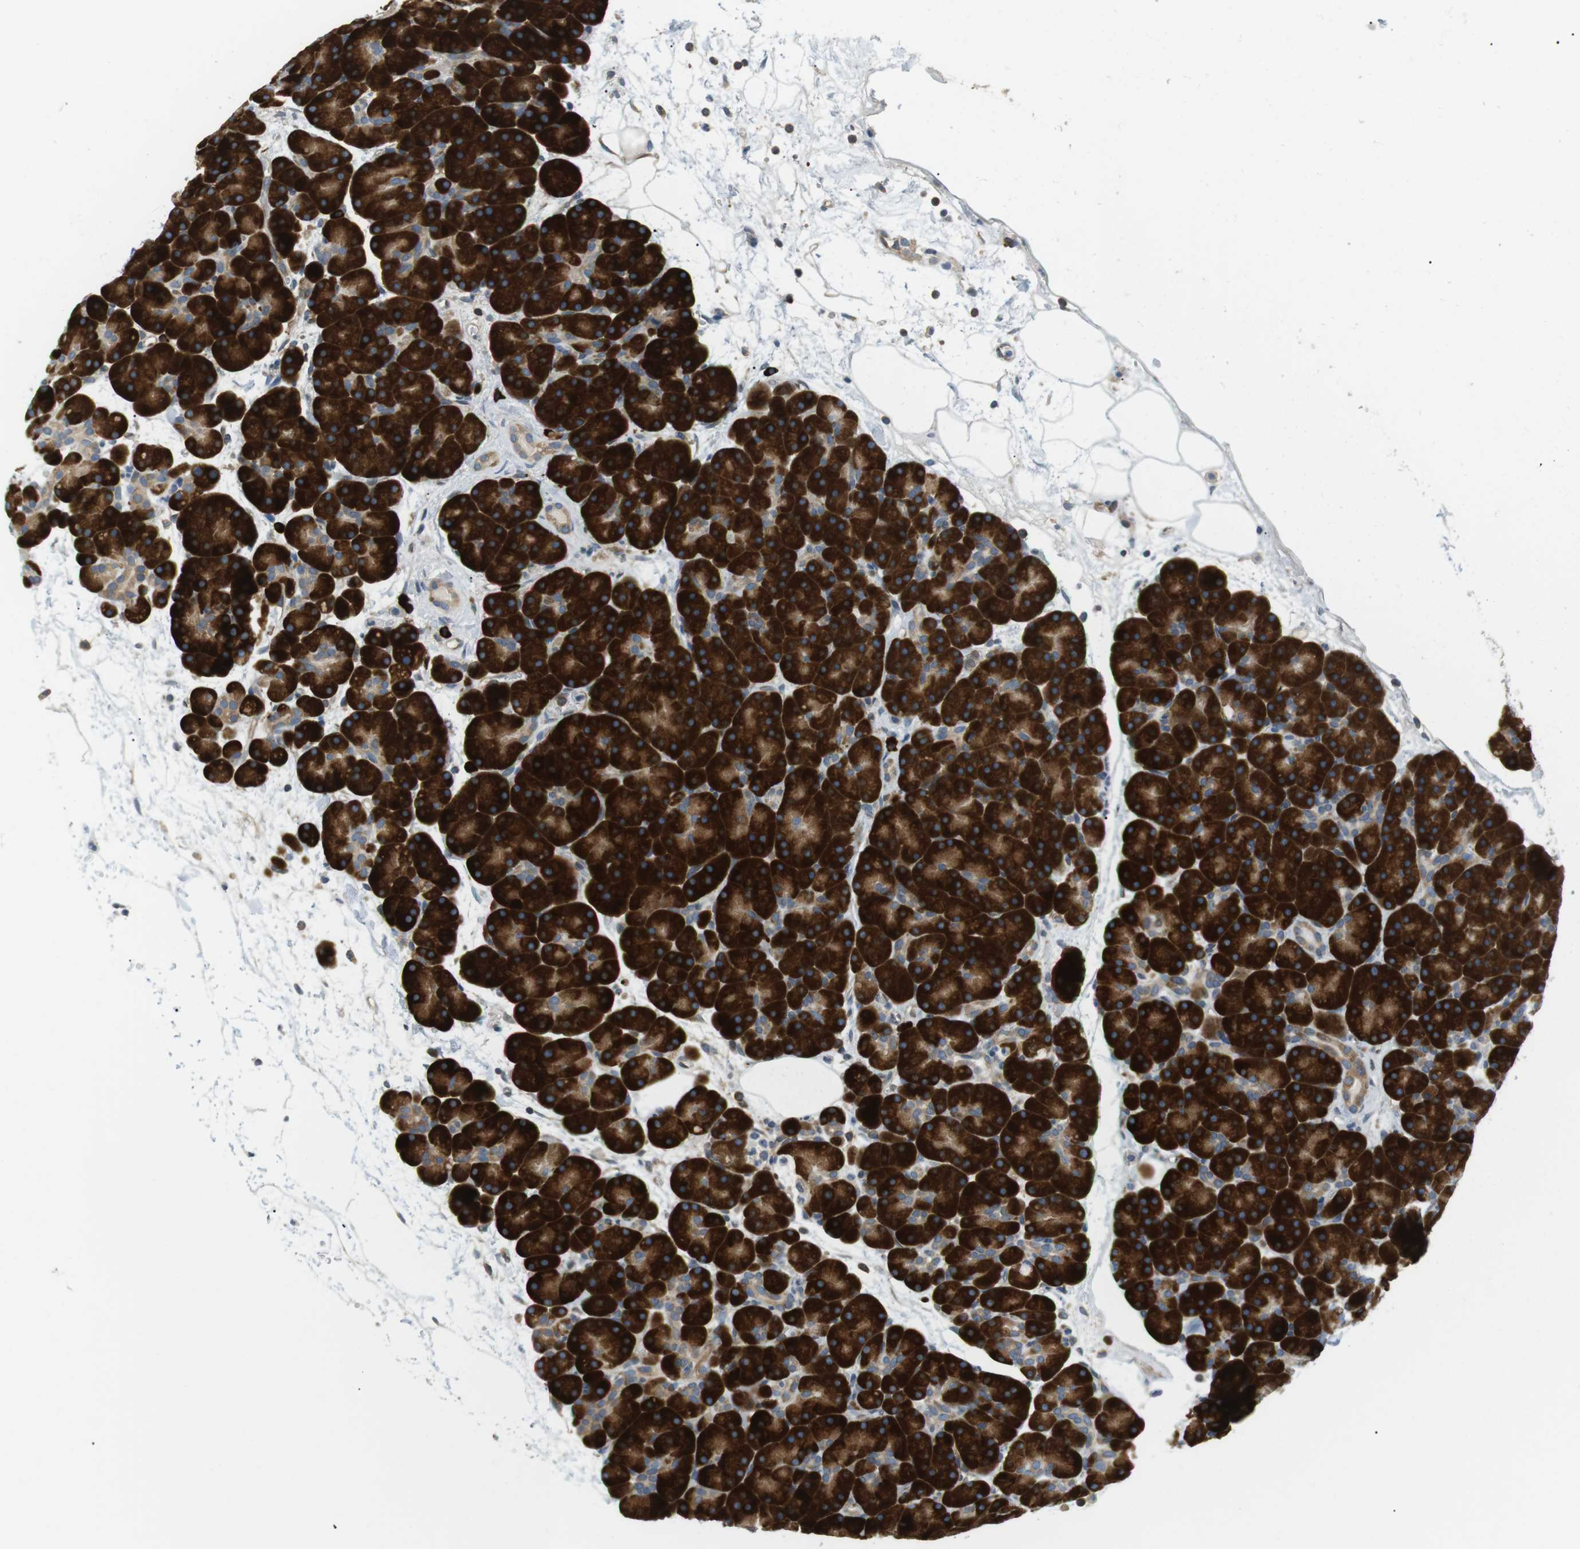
{"staining": {"intensity": "strong", "quantity": ">75%", "location": "cytoplasmic/membranous"}, "tissue": "pancreas", "cell_type": "Exocrine glandular cells", "image_type": "normal", "snomed": [{"axis": "morphology", "description": "Normal tissue, NOS"}, {"axis": "topography", "description": "Pancreas"}], "caption": "Immunohistochemical staining of normal human pancreas exhibits strong cytoplasmic/membranous protein expression in about >75% of exocrine glandular cells. (DAB (3,3'-diaminobenzidine) IHC with brightfield microscopy, high magnification).", "gene": "TMEM200A", "patient": {"sex": "male", "age": 66}}